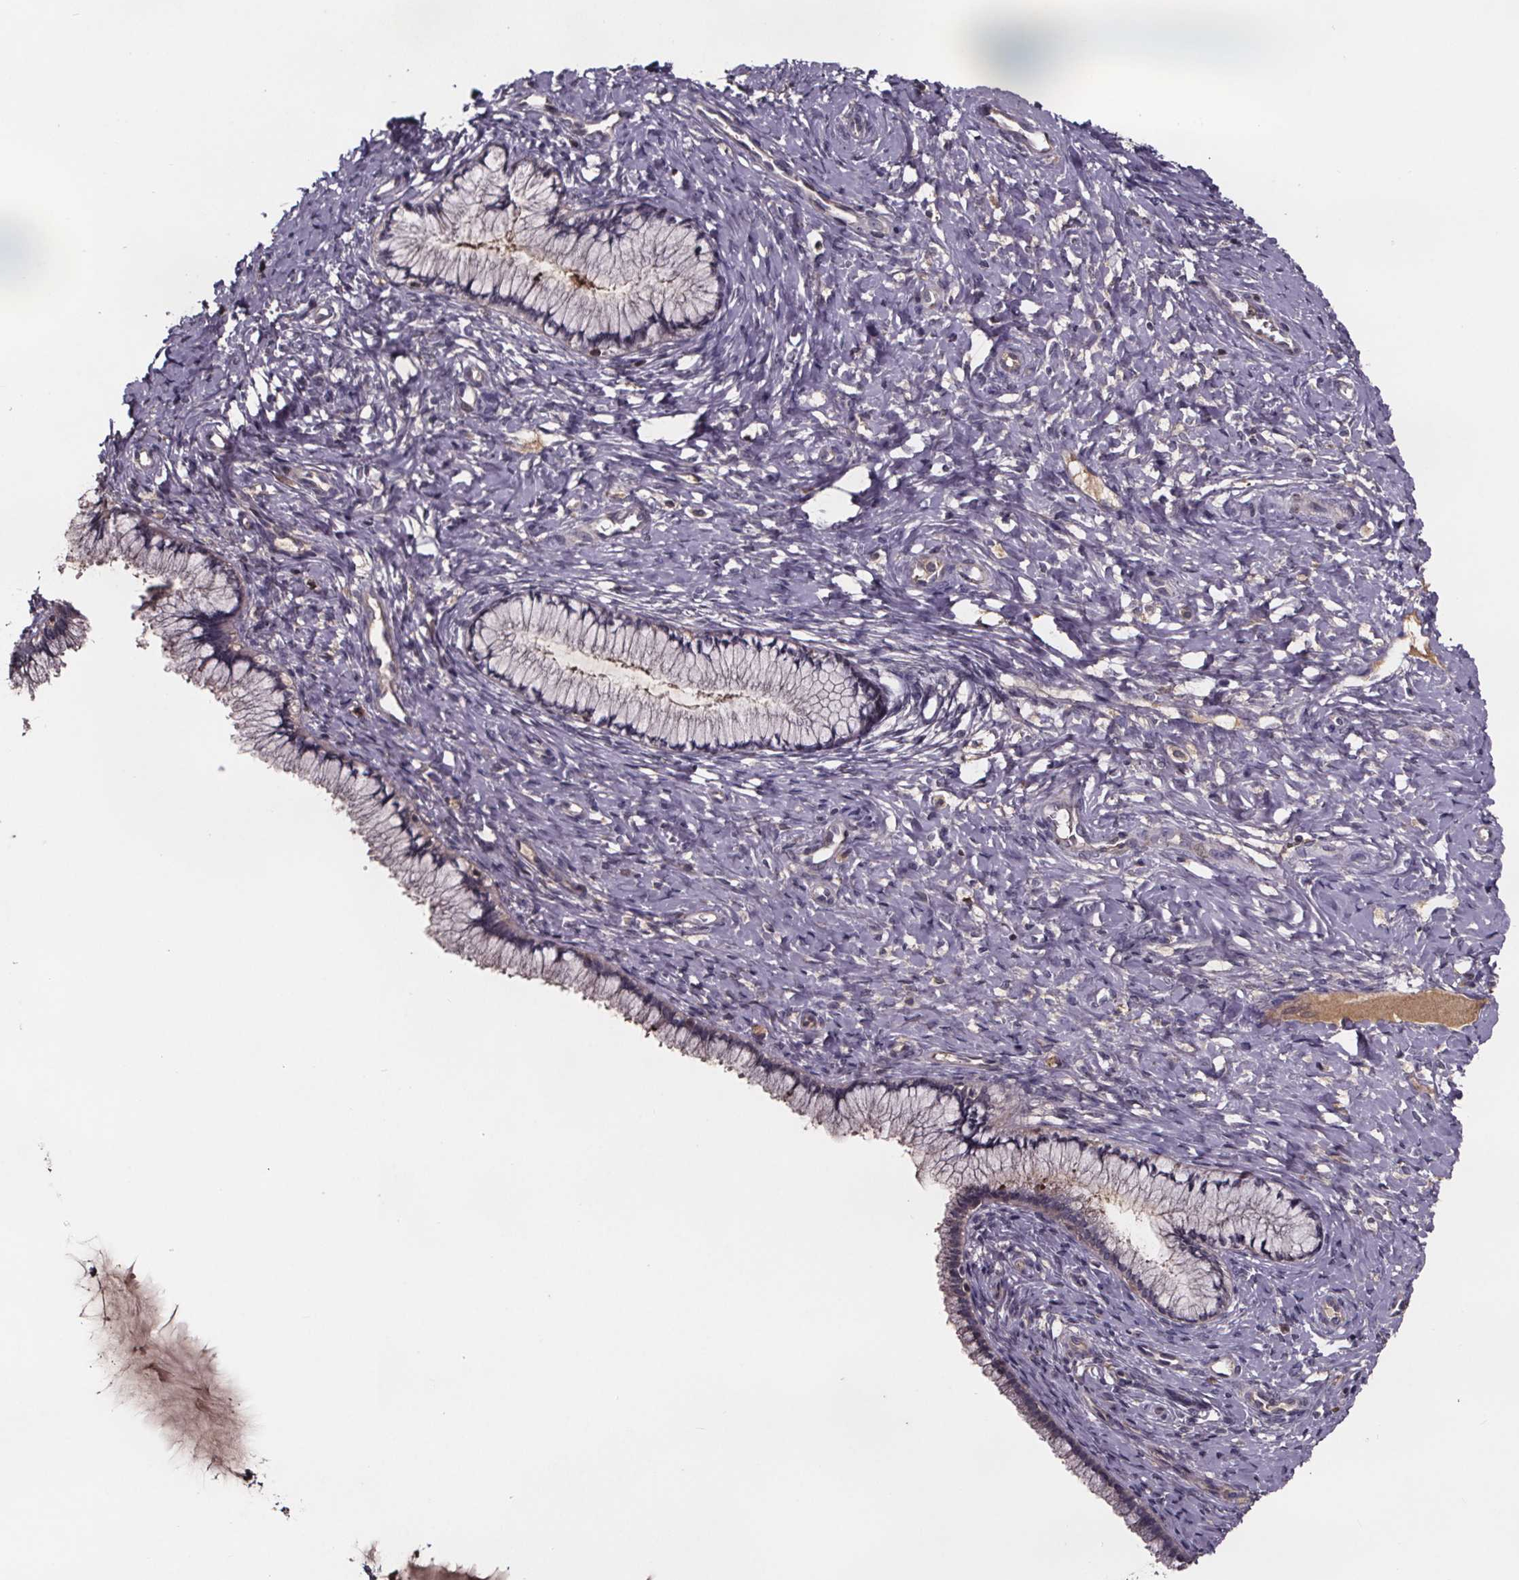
{"staining": {"intensity": "moderate", "quantity": "<25%", "location": "cytoplasmic/membranous"}, "tissue": "cervix", "cell_type": "Glandular cells", "image_type": "normal", "snomed": [{"axis": "morphology", "description": "Normal tissue, NOS"}, {"axis": "topography", "description": "Cervix"}], "caption": "Cervix stained for a protein (brown) reveals moderate cytoplasmic/membranous positive staining in about <25% of glandular cells.", "gene": "NPHP4", "patient": {"sex": "female", "age": 37}}